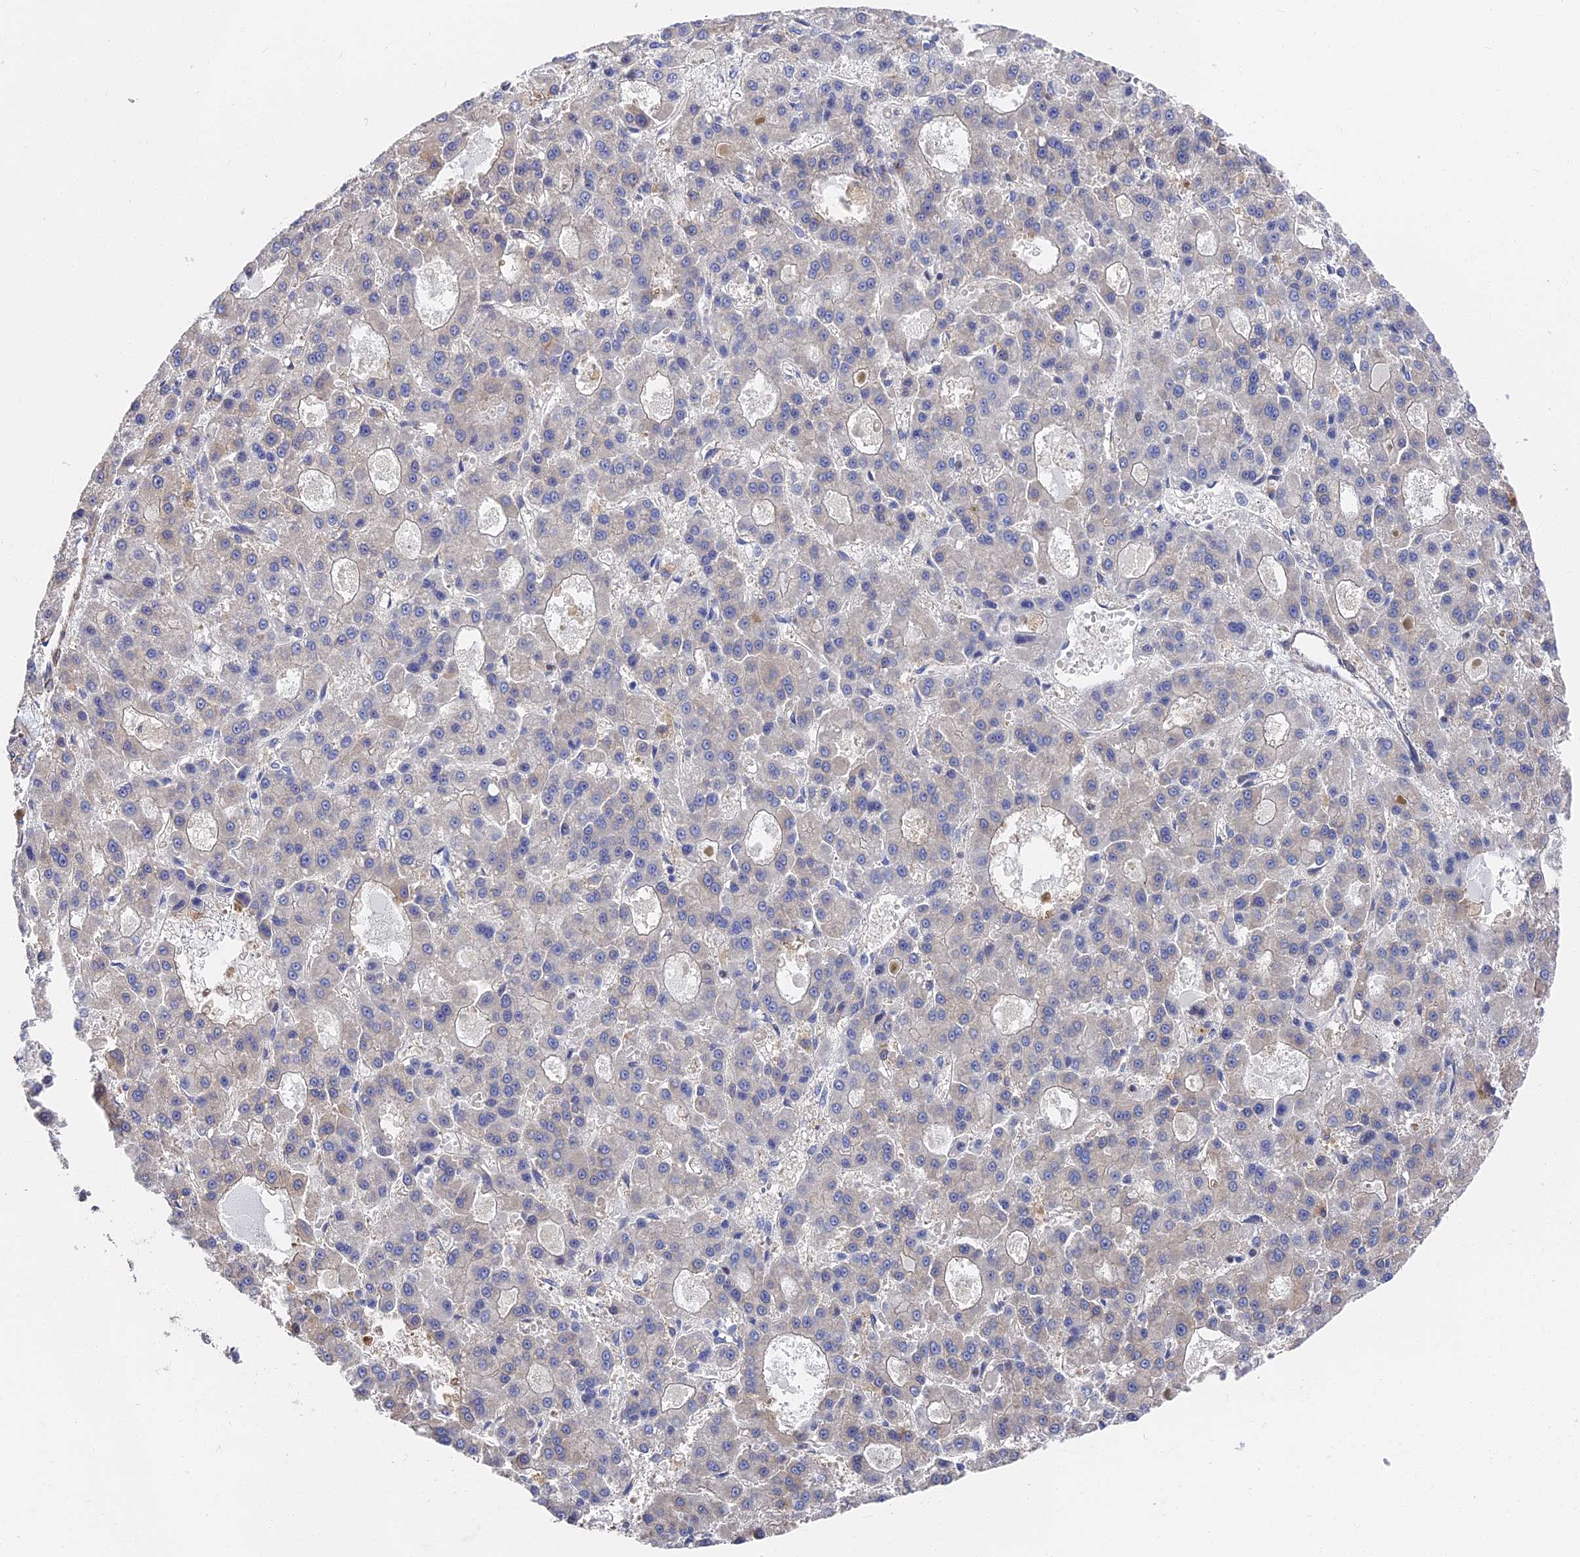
{"staining": {"intensity": "negative", "quantity": "none", "location": "none"}, "tissue": "liver cancer", "cell_type": "Tumor cells", "image_type": "cancer", "snomed": [{"axis": "morphology", "description": "Carcinoma, Hepatocellular, NOS"}, {"axis": "topography", "description": "Liver"}], "caption": "Immunohistochemistry (IHC) of liver hepatocellular carcinoma shows no positivity in tumor cells.", "gene": "CCDC113", "patient": {"sex": "male", "age": 70}}